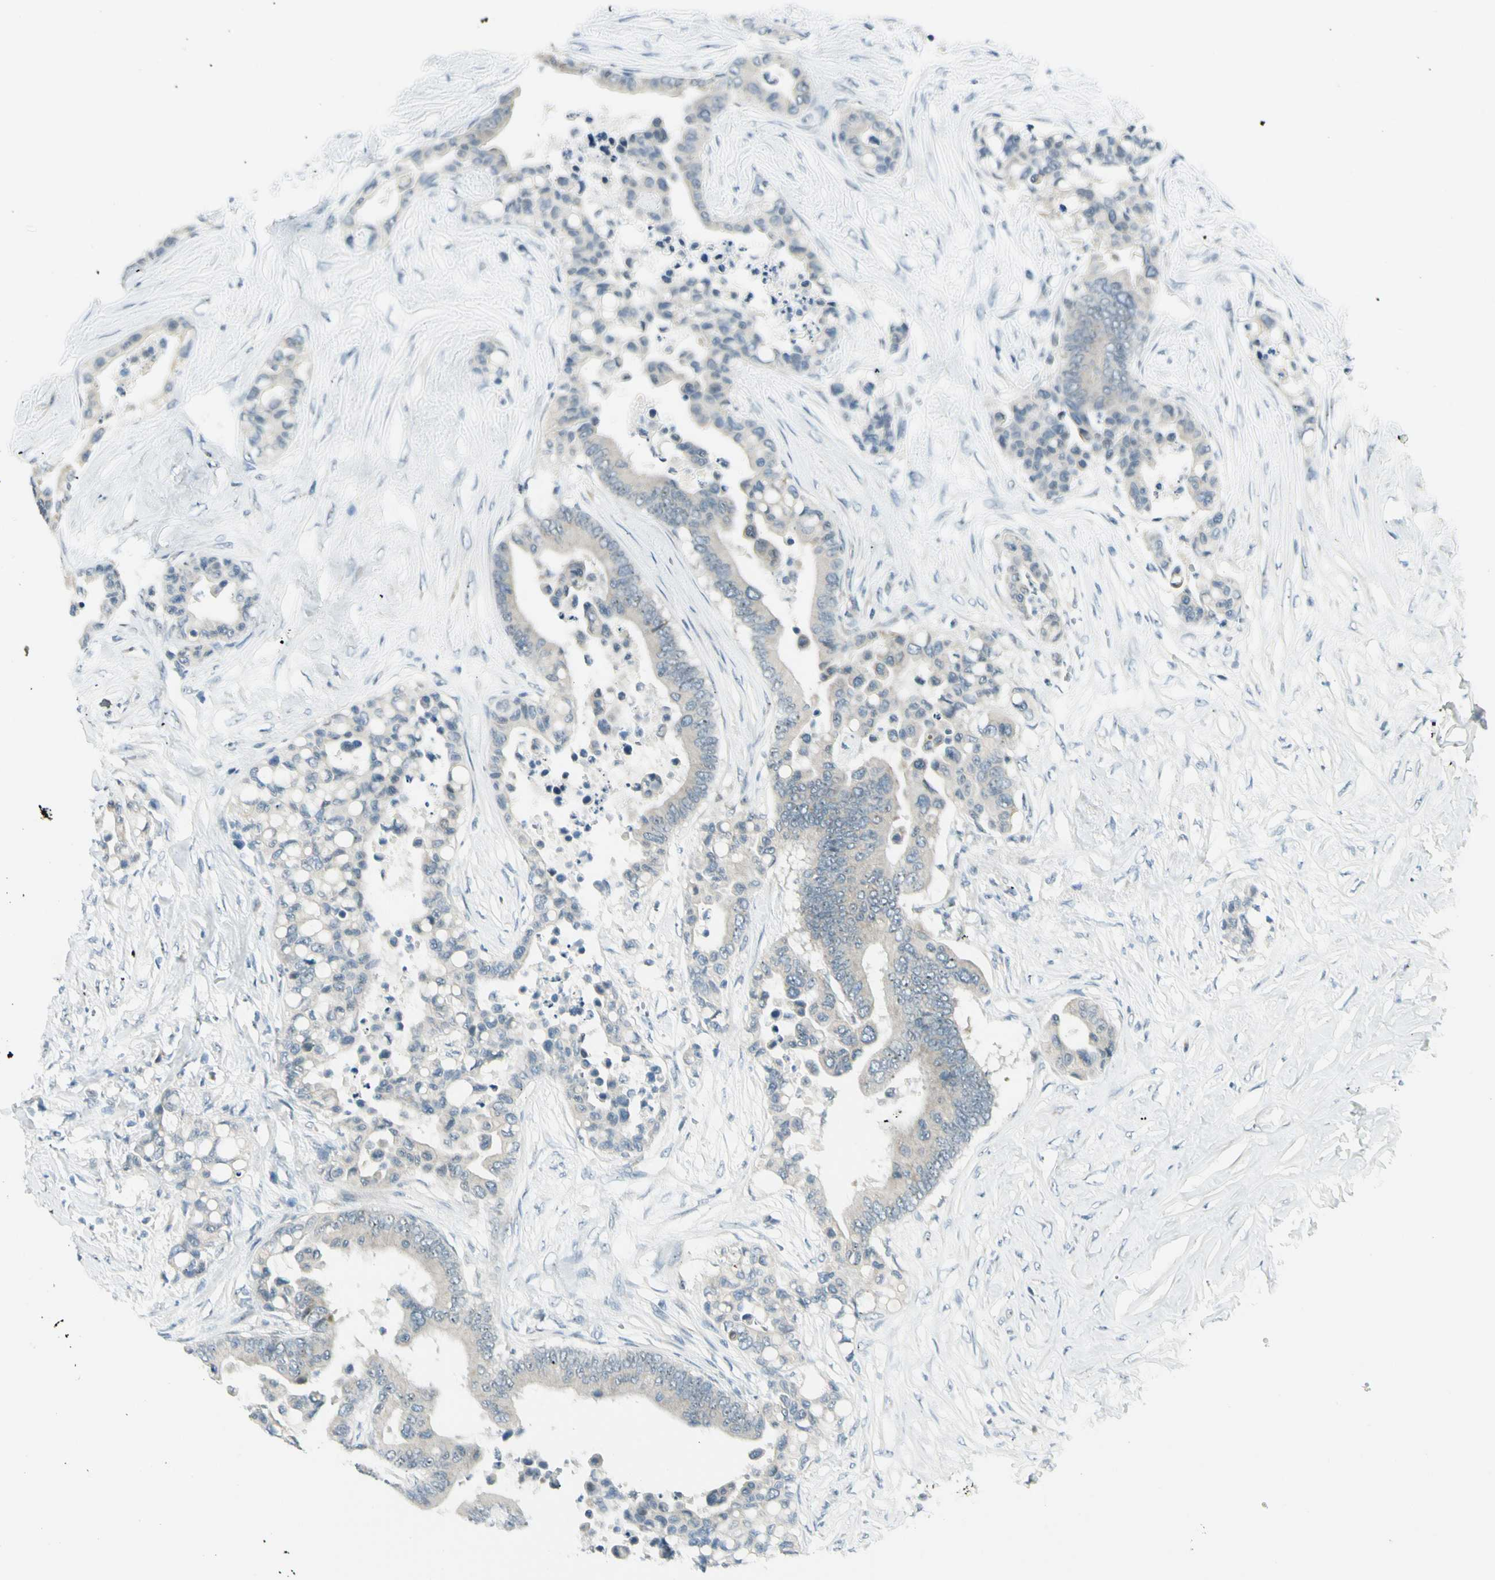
{"staining": {"intensity": "weak", "quantity": "25%-75%", "location": "nuclear"}, "tissue": "colorectal cancer", "cell_type": "Tumor cells", "image_type": "cancer", "snomed": [{"axis": "morphology", "description": "Normal tissue, NOS"}, {"axis": "morphology", "description": "Adenocarcinoma, NOS"}, {"axis": "topography", "description": "Colon"}], "caption": "This is an image of immunohistochemistry staining of colorectal cancer (adenocarcinoma), which shows weak staining in the nuclear of tumor cells.", "gene": "ZSCAN1", "patient": {"sex": "male", "age": 82}}